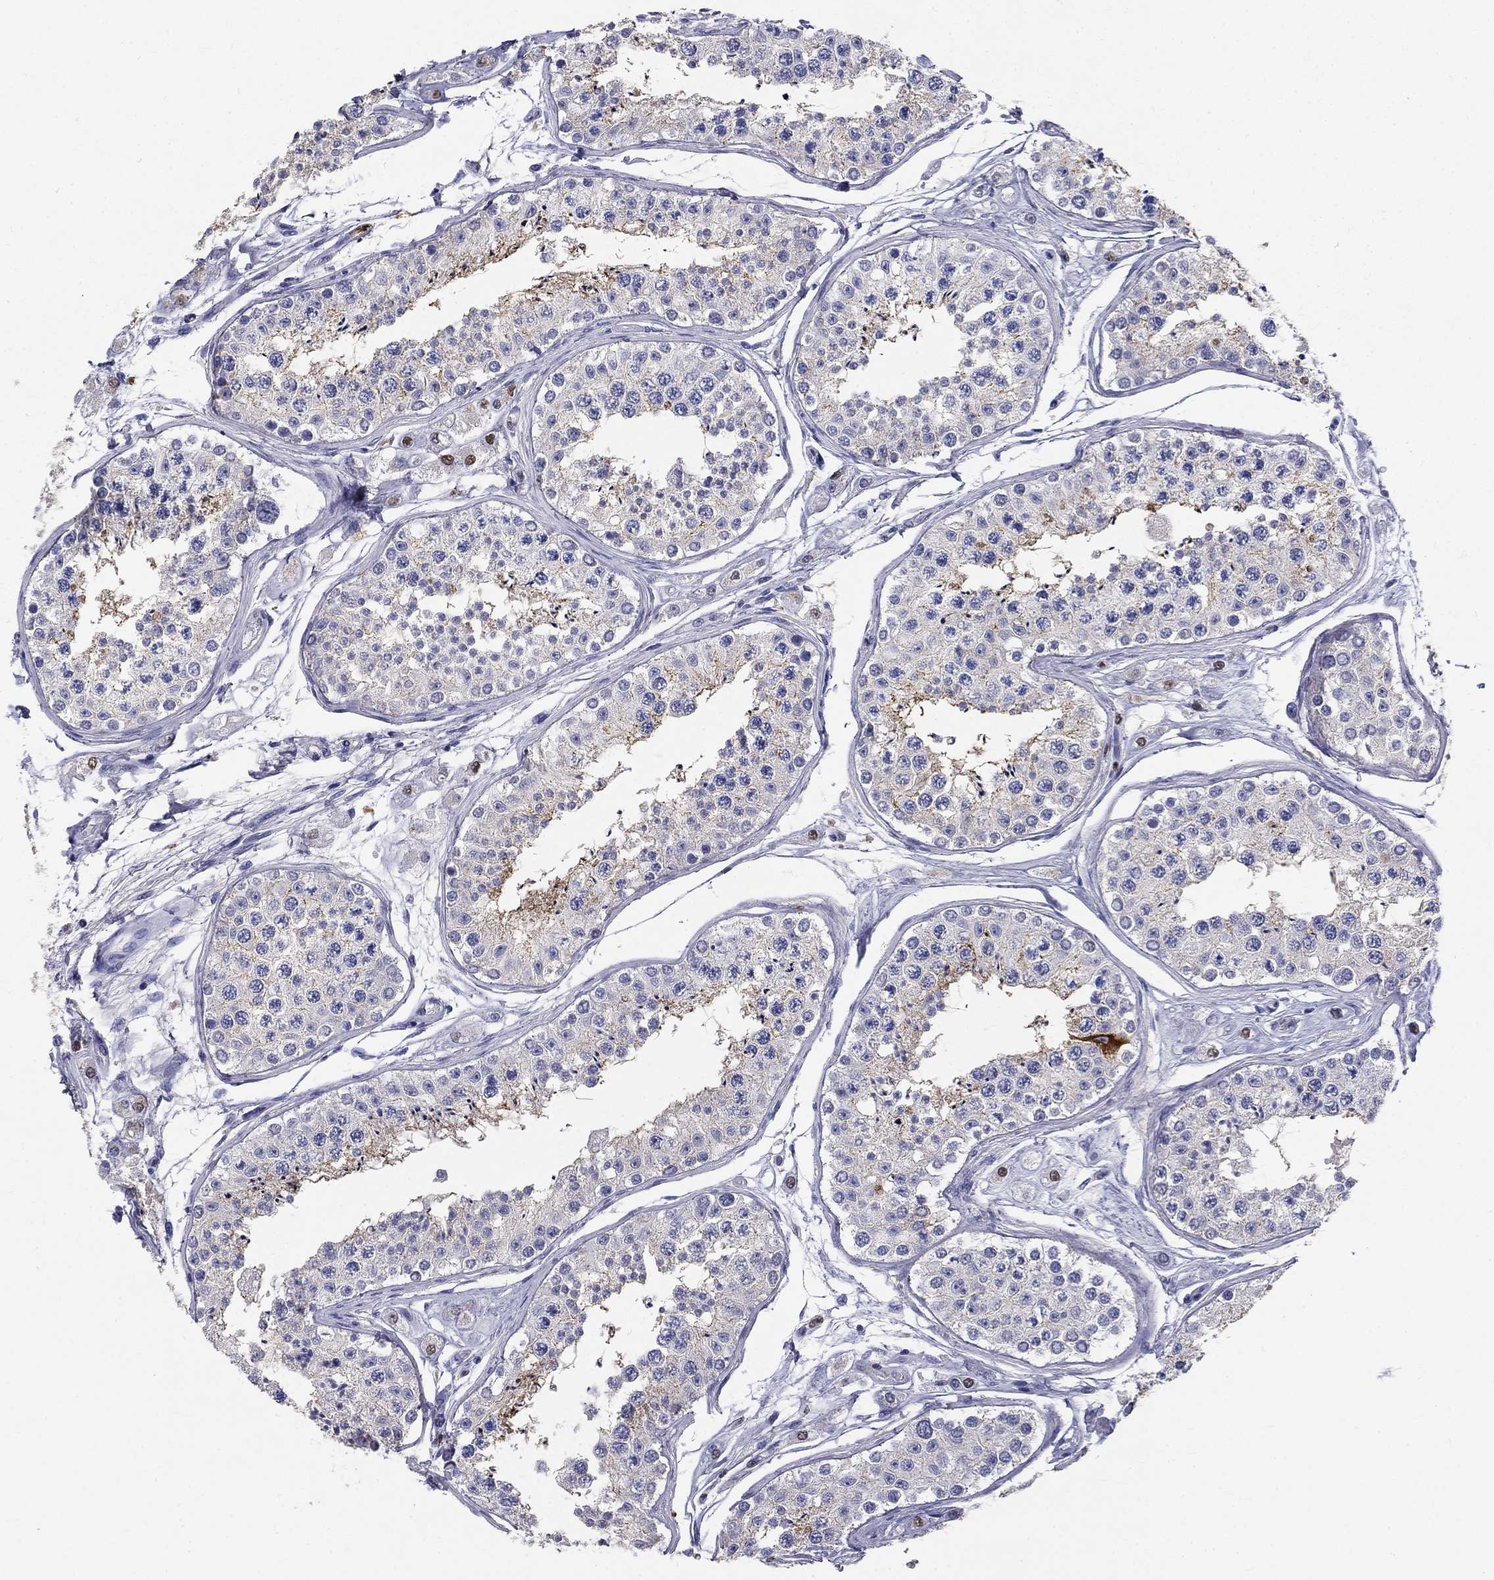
{"staining": {"intensity": "moderate", "quantity": "<25%", "location": "cytoplasmic/membranous"}, "tissue": "testis", "cell_type": "Cells in seminiferous ducts", "image_type": "normal", "snomed": [{"axis": "morphology", "description": "Normal tissue, NOS"}, {"axis": "topography", "description": "Testis"}], "caption": "This is a micrograph of immunohistochemistry staining of normal testis, which shows moderate expression in the cytoplasmic/membranous of cells in seminiferous ducts.", "gene": "IGSF8", "patient": {"sex": "male", "age": 25}}